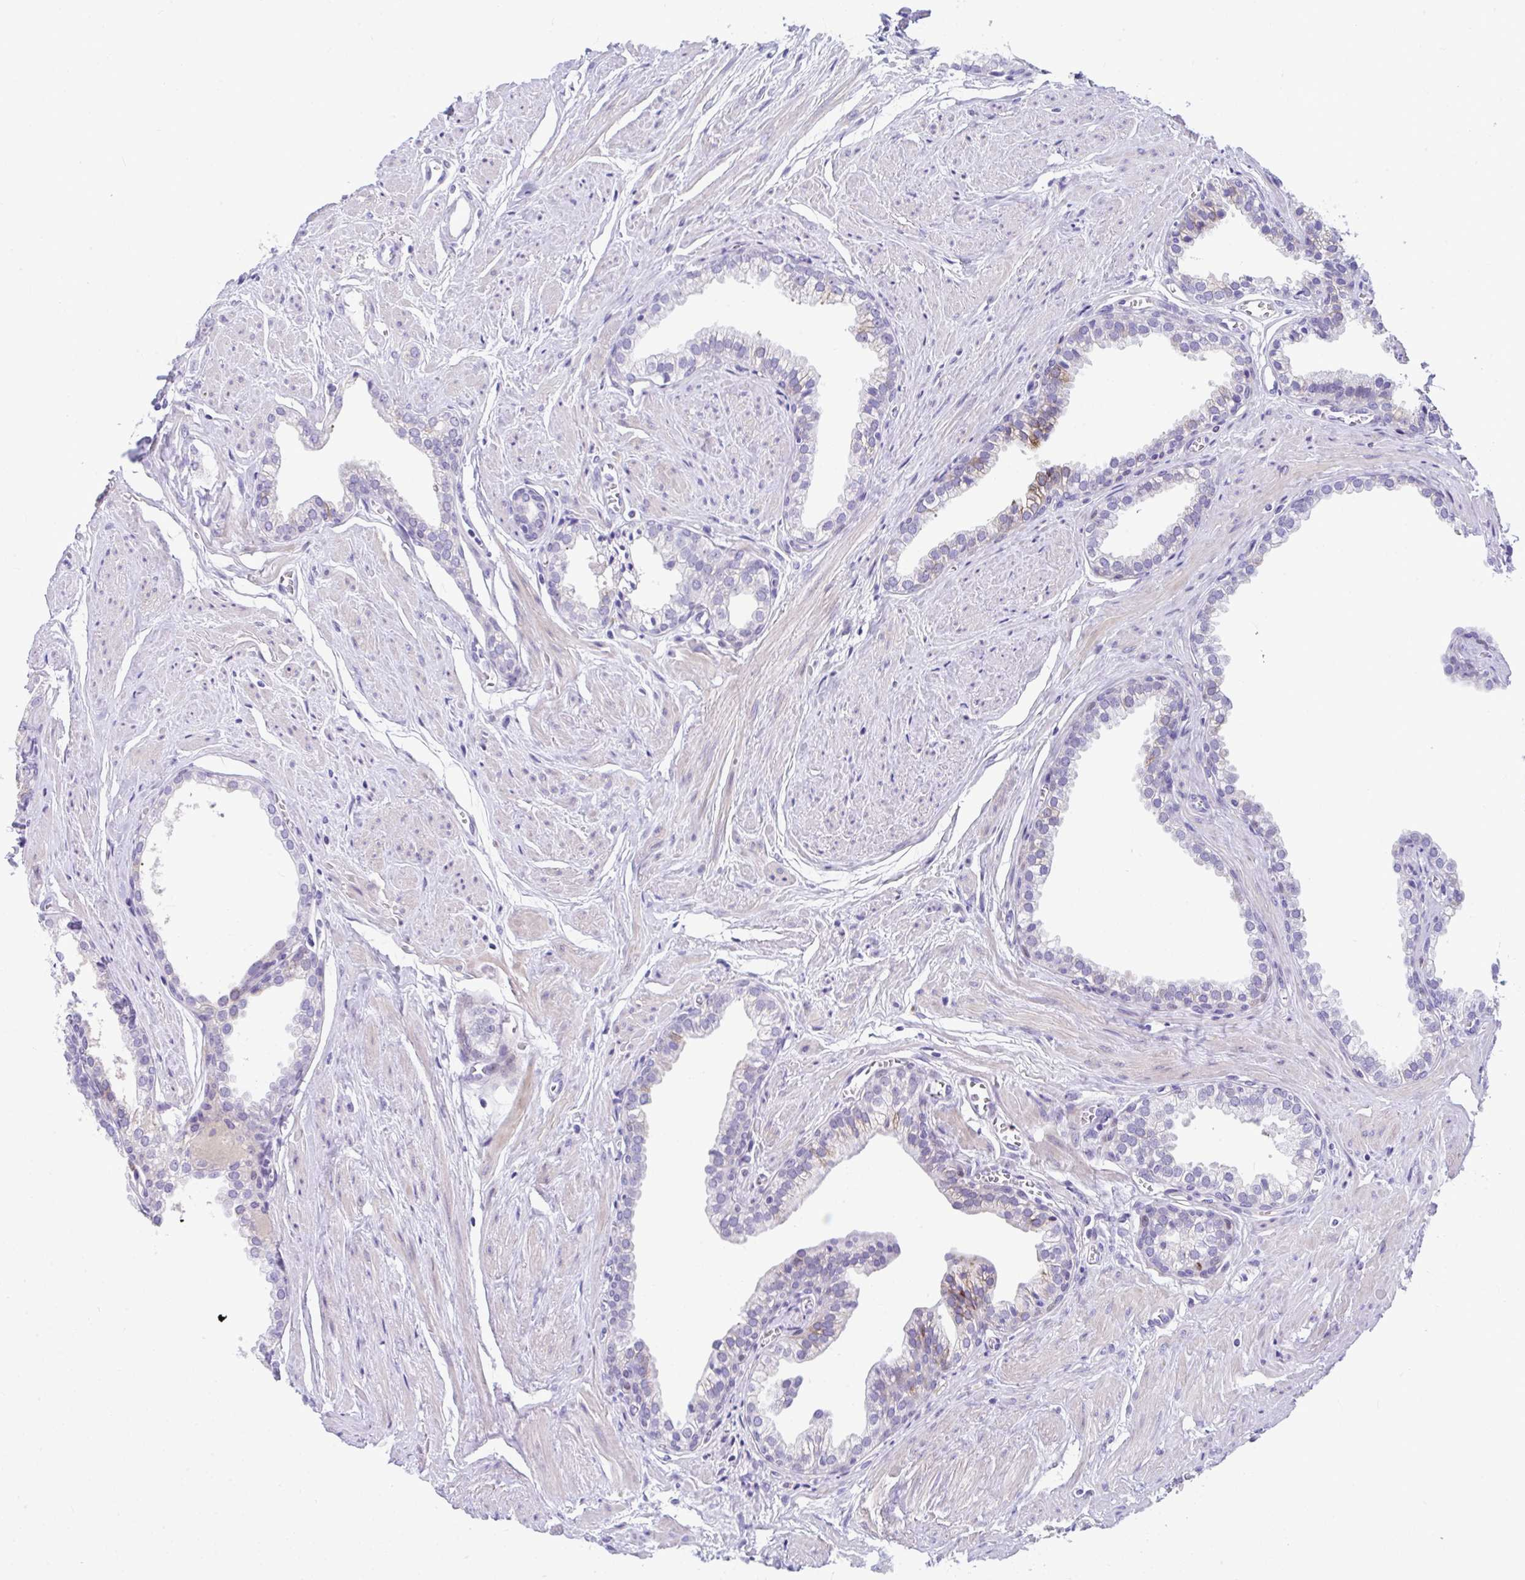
{"staining": {"intensity": "negative", "quantity": "none", "location": "none"}, "tissue": "prostate", "cell_type": "Glandular cells", "image_type": "normal", "snomed": [{"axis": "morphology", "description": "Normal tissue, NOS"}, {"axis": "topography", "description": "Prostate"}, {"axis": "topography", "description": "Peripheral nerve tissue"}], "caption": "Image shows no significant protein positivity in glandular cells of normal prostate. The staining was performed using DAB to visualize the protein expression in brown, while the nuclei were stained in blue with hematoxylin (Magnification: 20x).", "gene": "ISL1", "patient": {"sex": "male", "age": 55}}